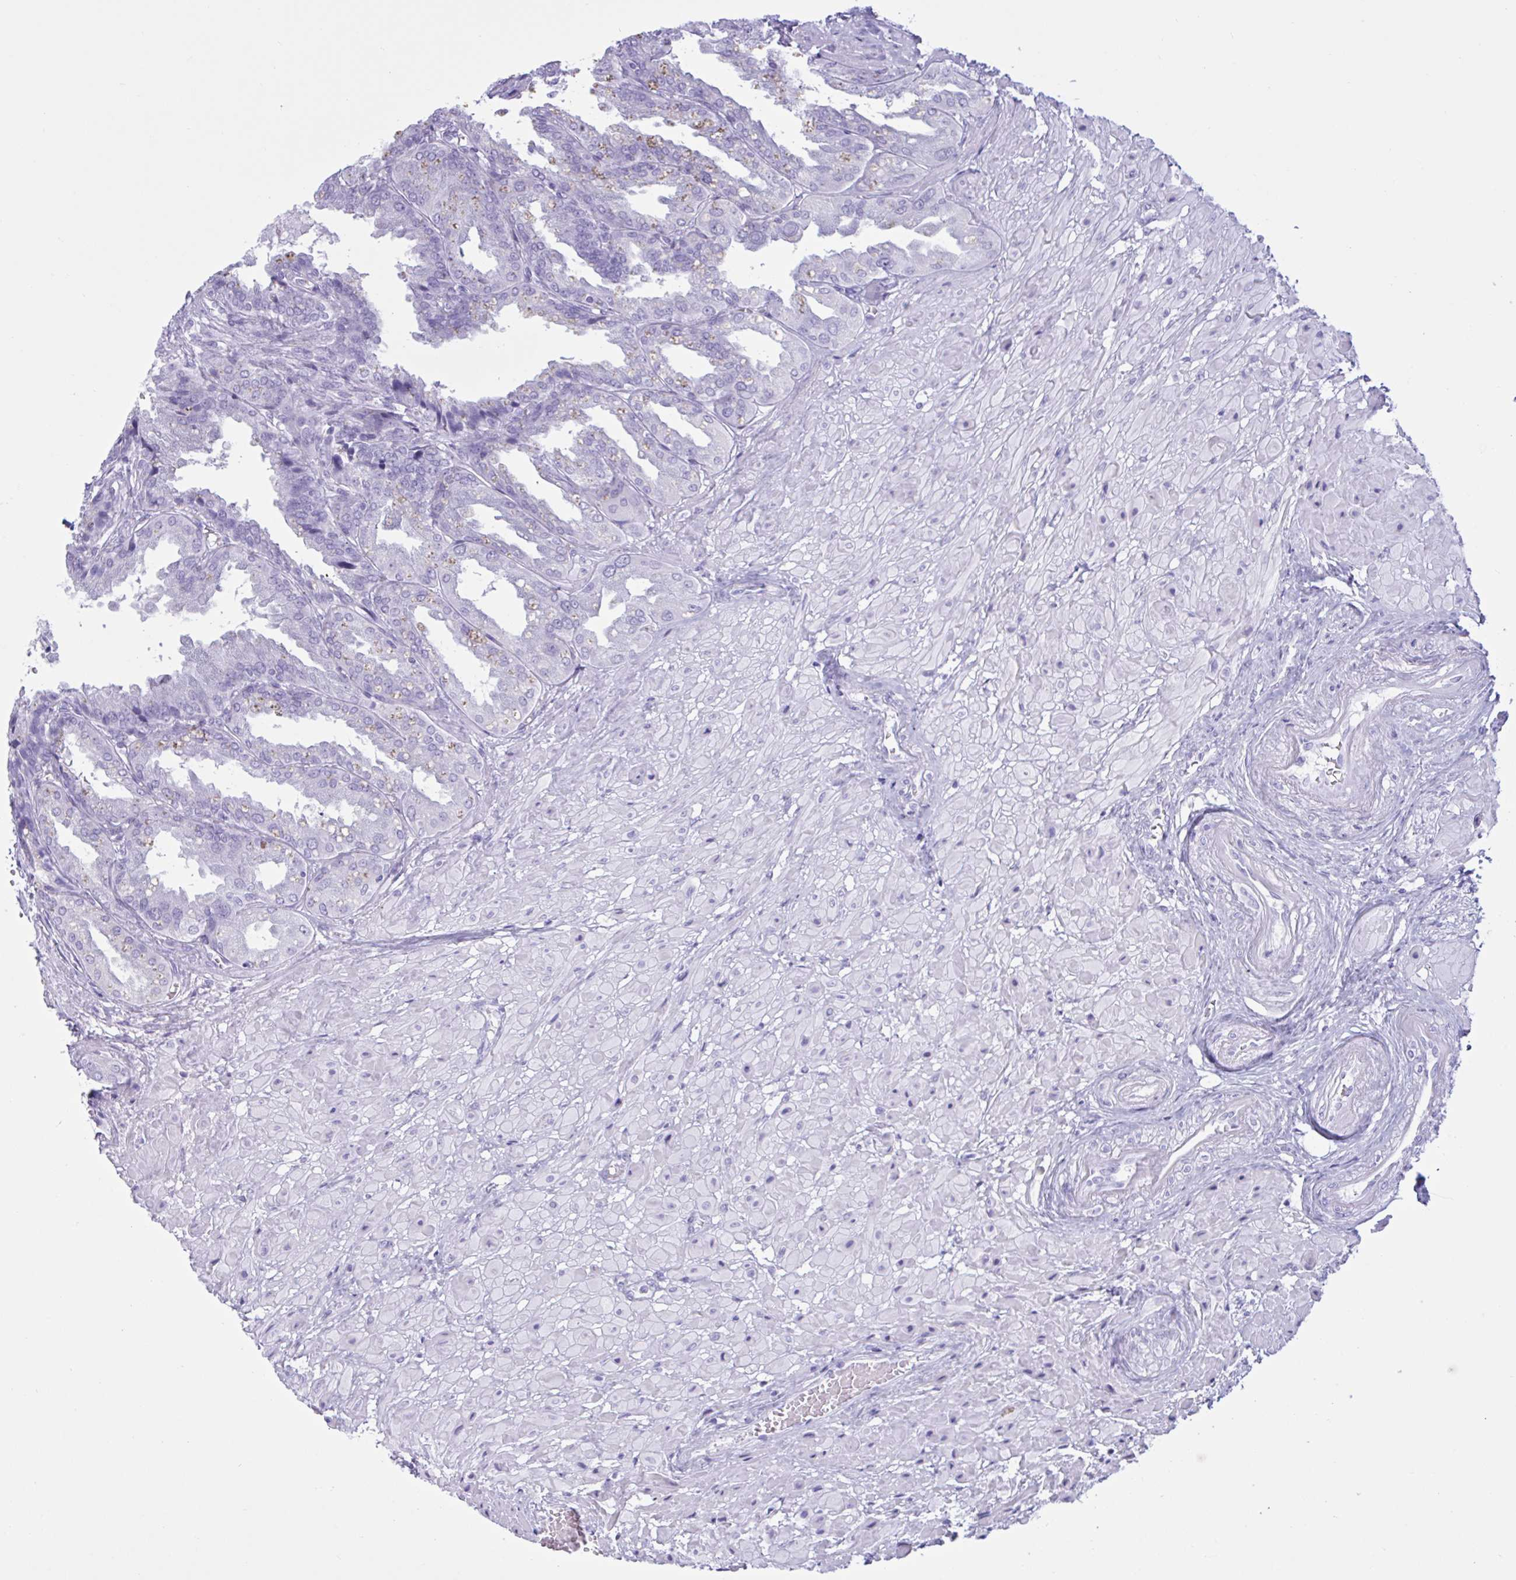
{"staining": {"intensity": "negative", "quantity": "none", "location": "none"}, "tissue": "seminal vesicle", "cell_type": "Glandular cells", "image_type": "normal", "snomed": [{"axis": "morphology", "description": "Normal tissue, NOS"}, {"axis": "topography", "description": "Seminal veicle"}], "caption": "There is no significant staining in glandular cells of seminal vesicle. (Immunohistochemistry (ihc), brightfield microscopy, high magnification).", "gene": "MRGPRG", "patient": {"sex": "male", "age": 55}}